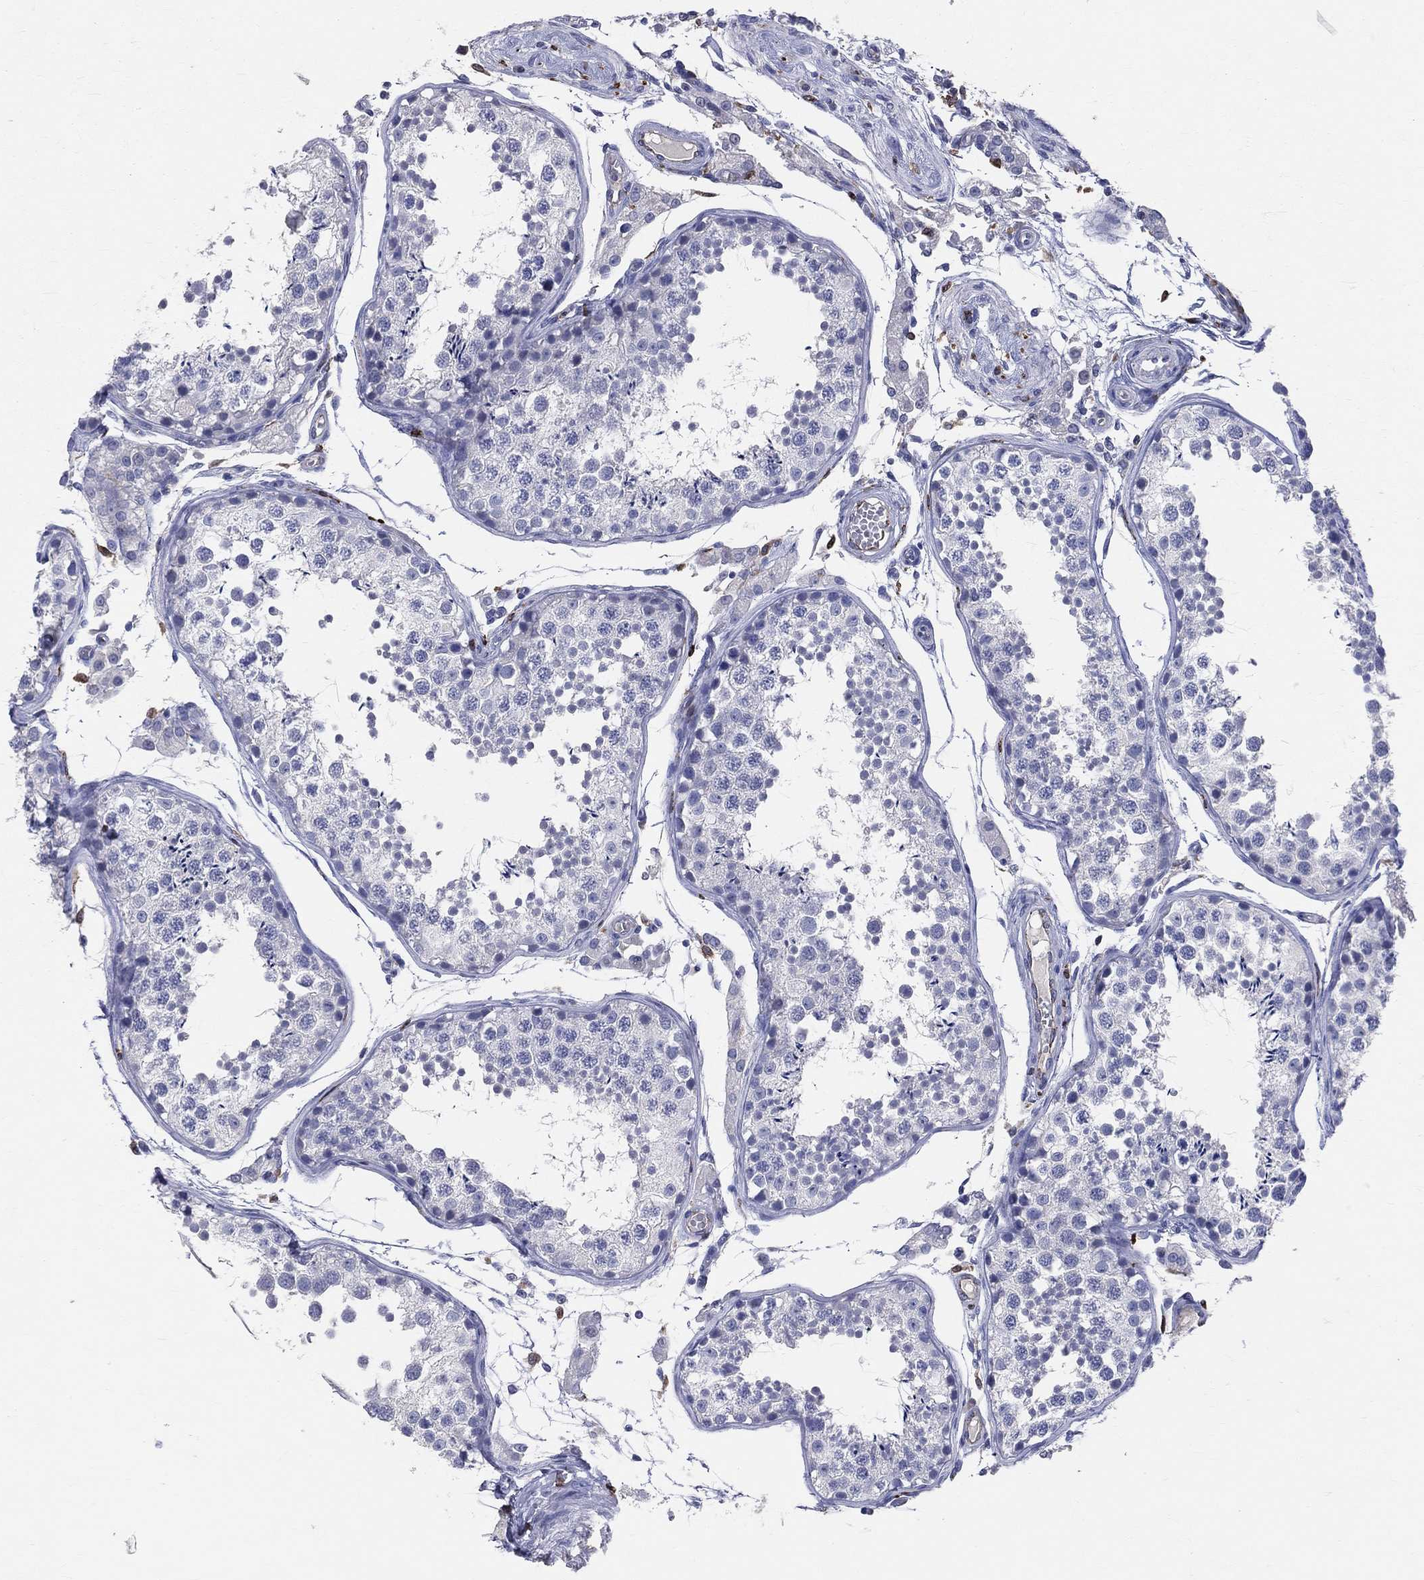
{"staining": {"intensity": "negative", "quantity": "none", "location": "none"}, "tissue": "testis", "cell_type": "Cells in seminiferous ducts", "image_type": "normal", "snomed": [{"axis": "morphology", "description": "Normal tissue, NOS"}, {"axis": "topography", "description": "Testis"}], "caption": "Immunohistochemical staining of normal human testis reveals no significant expression in cells in seminiferous ducts. Brightfield microscopy of IHC stained with DAB (3,3'-diaminobenzidine) (brown) and hematoxylin (blue), captured at high magnification.", "gene": "CD74", "patient": {"sex": "male", "age": 29}}